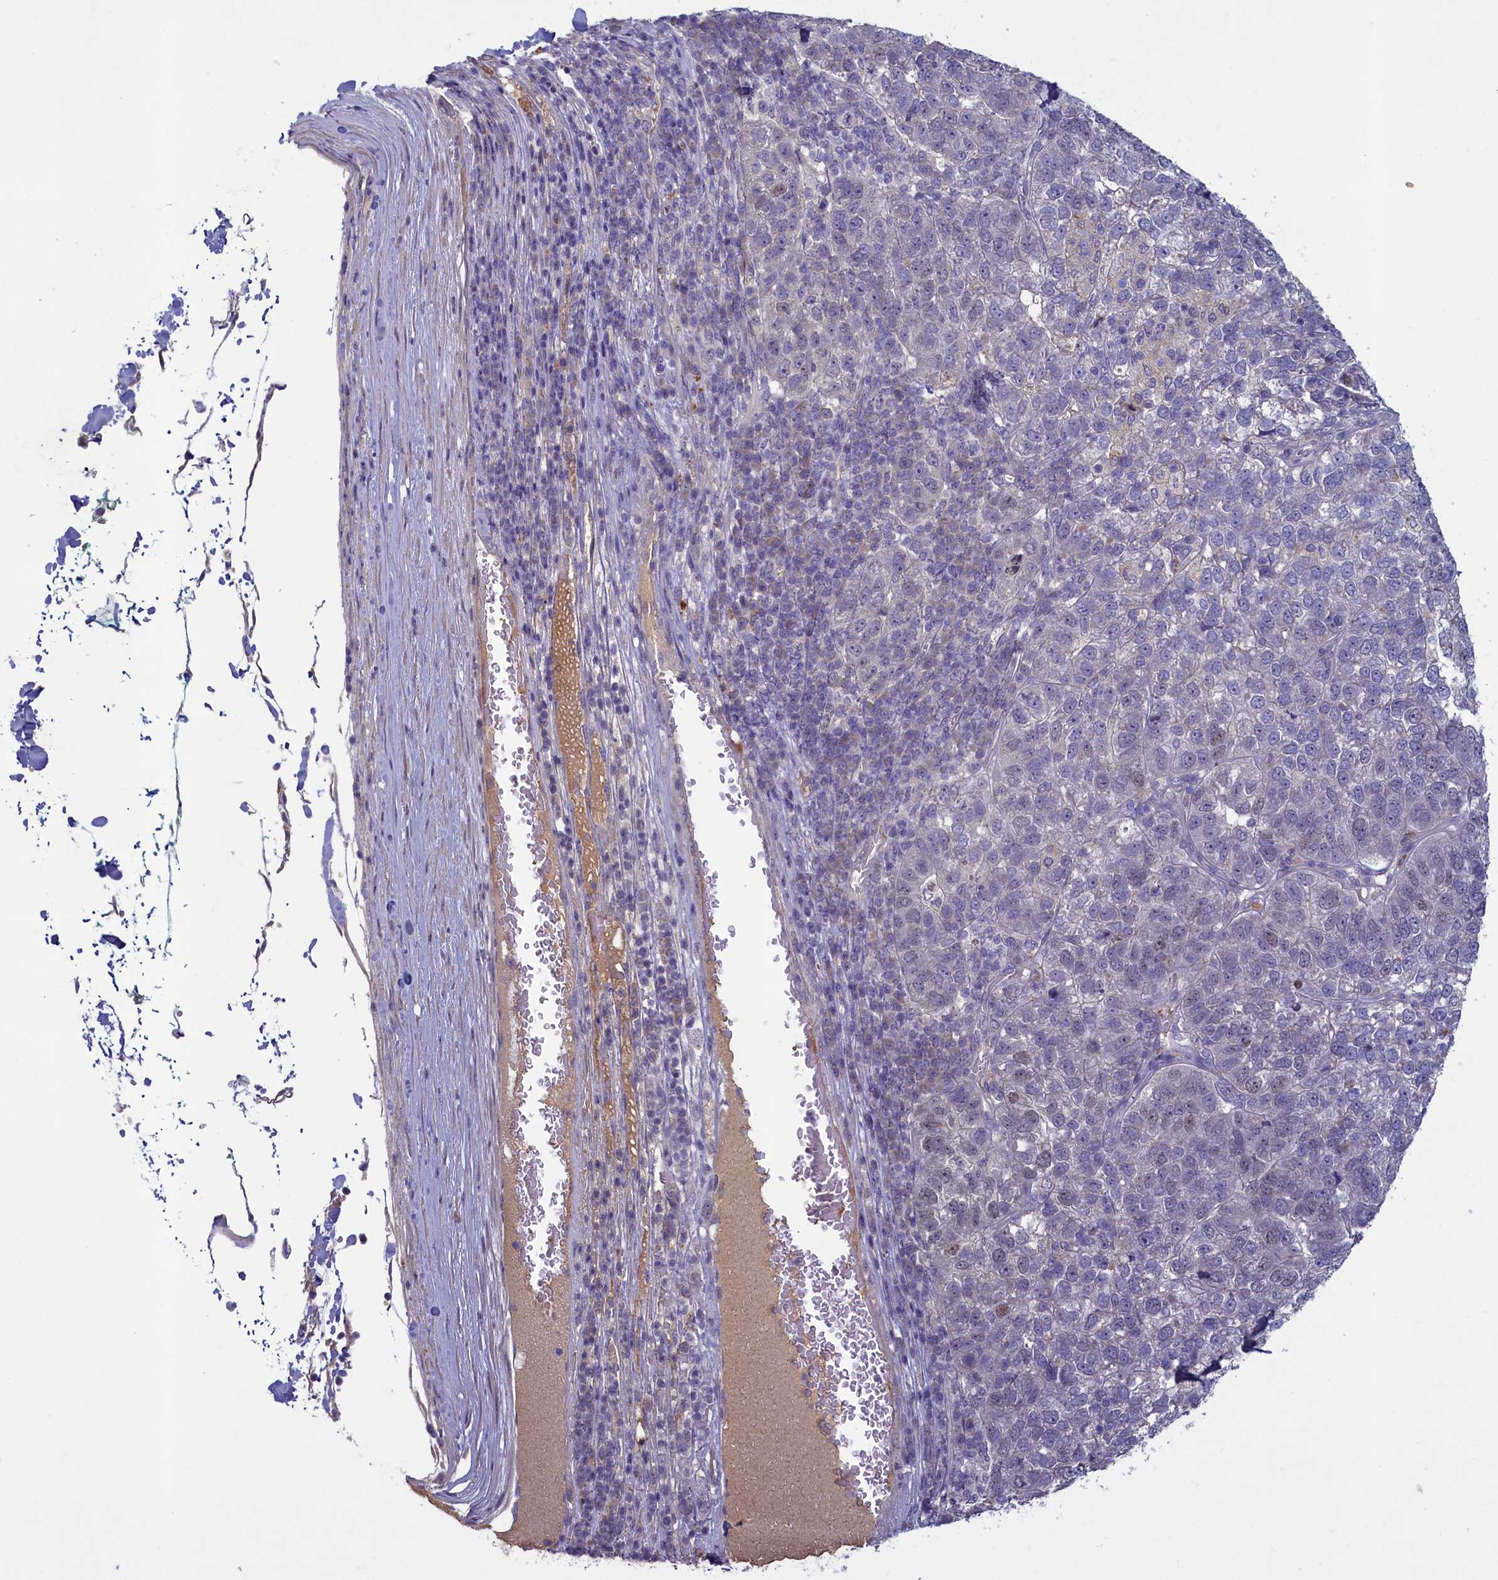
{"staining": {"intensity": "negative", "quantity": "none", "location": "none"}, "tissue": "pancreatic cancer", "cell_type": "Tumor cells", "image_type": "cancer", "snomed": [{"axis": "morphology", "description": "Adenocarcinoma, NOS"}, {"axis": "topography", "description": "Pancreas"}], "caption": "This photomicrograph is of pancreatic cancer (adenocarcinoma) stained with immunohistochemistry (IHC) to label a protein in brown with the nuclei are counter-stained blue. There is no positivity in tumor cells. (Brightfield microscopy of DAB (3,3'-diaminobenzidine) immunohistochemistry at high magnification).", "gene": "ATF7IP2", "patient": {"sex": "female", "age": 61}}